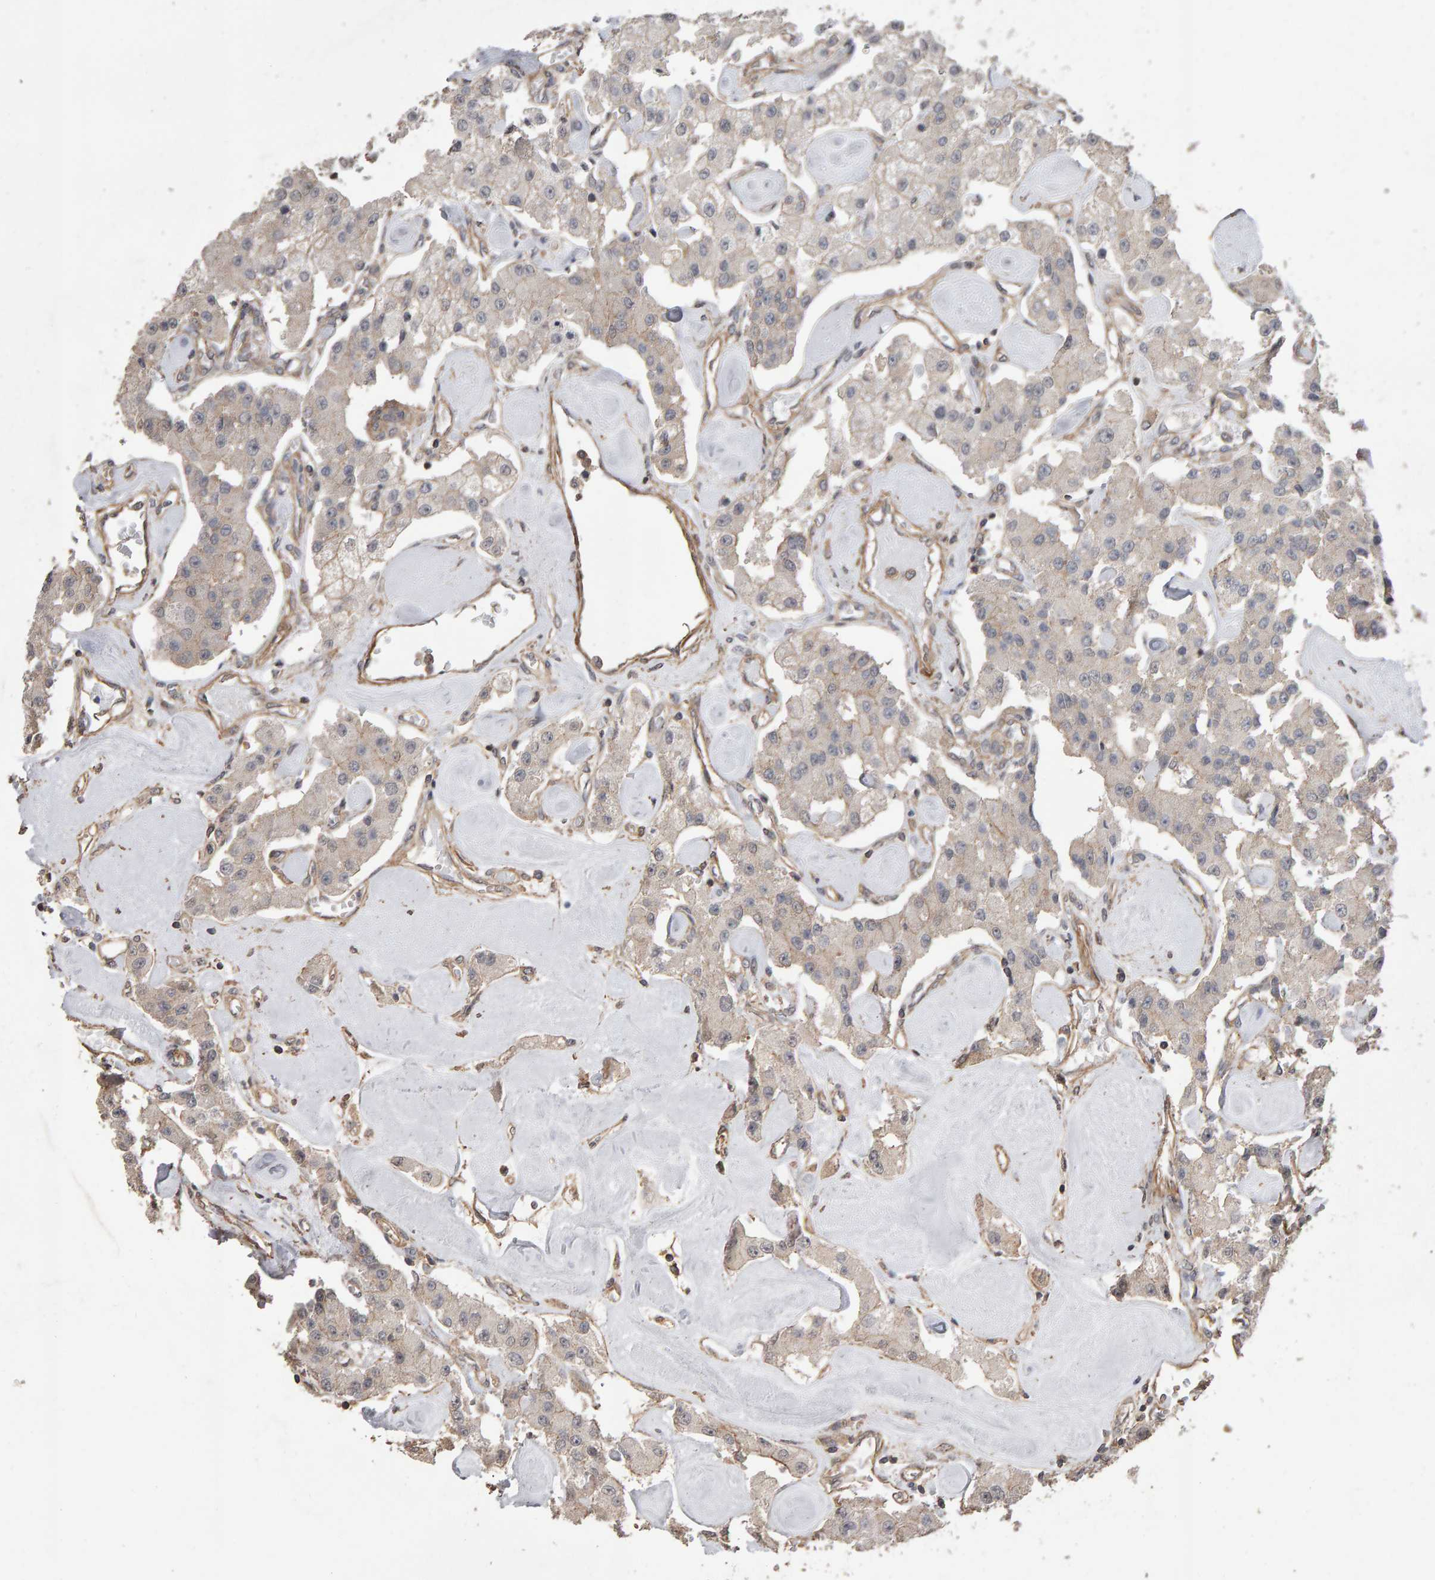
{"staining": {"intensity": "negative", "quantity": "none", "location": "none"}, "tissue": "carcinoid", "cell_type": "Tumor cells", "image_type": "cancer", "snomed": [{"axis": "morphology", "description": "Carcinoid, malignant, NOS"}, {"axis": "topography", "description": "Pancreas"}], "caption": "Carcinoid stained for a protein using IHC exhibits no positivity tumor cells.", "gene": "SCRIB", "patient": {"sex": "male", "age": 41}}